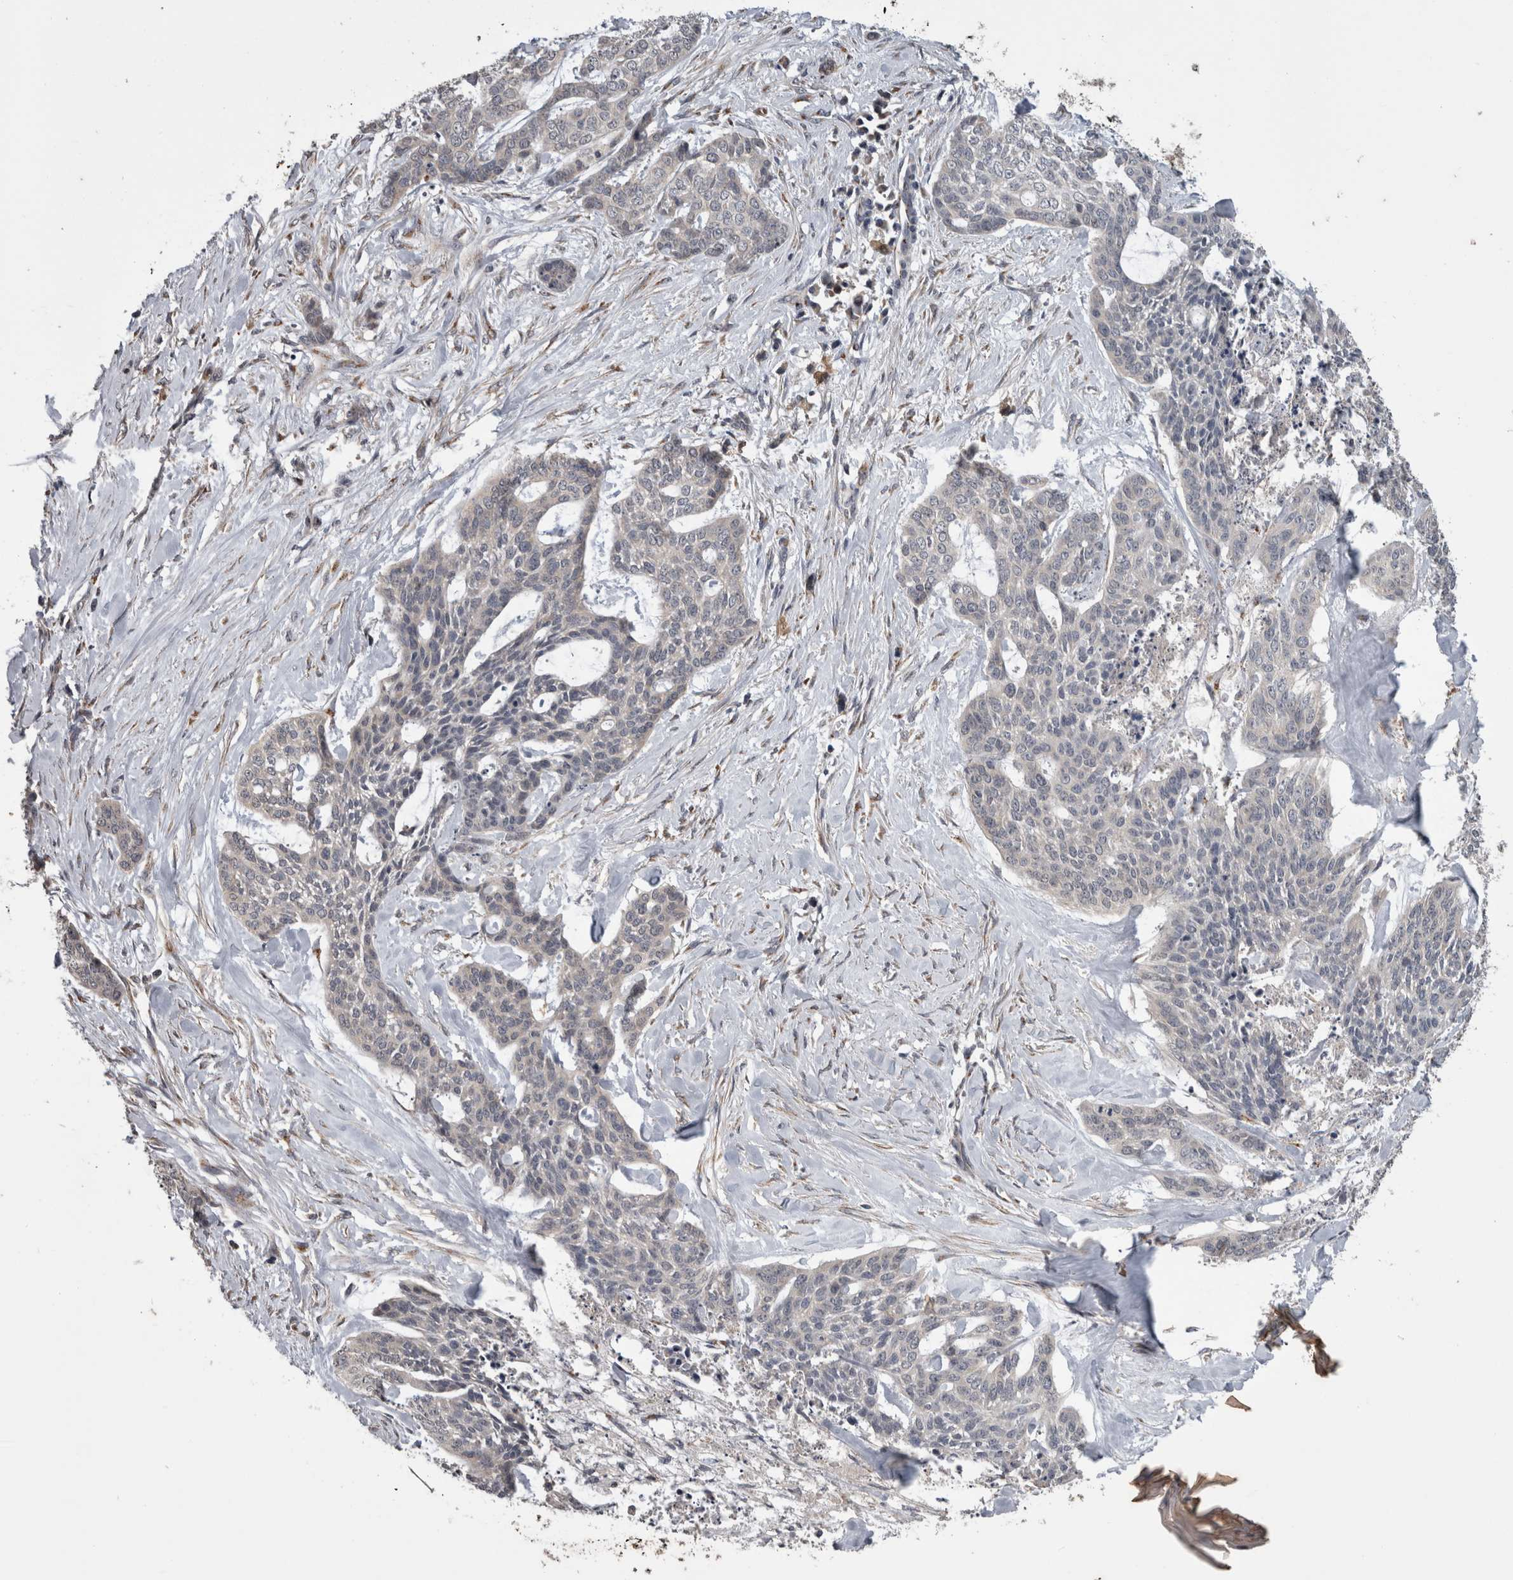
{"staining": {"intensity": "negative", "quantity": "none", "location": "none"}, "tissue": "skin cancer", "cell_type": "Tumor cells", "image_type": "cancer", "snomed": [{"axis": "morphology", "description": "Basal cell carcinoma"}, {"axis": "topography", "description": "Skin"}], "caption": "Immunohistochemistry (IHC) micrograph of skin basal cell carcinoma stained for a protein (brown), which displays no positivity in tumor cells.", "gene": "ANXA13", "patient": {"sex": "female", "age": 64}}